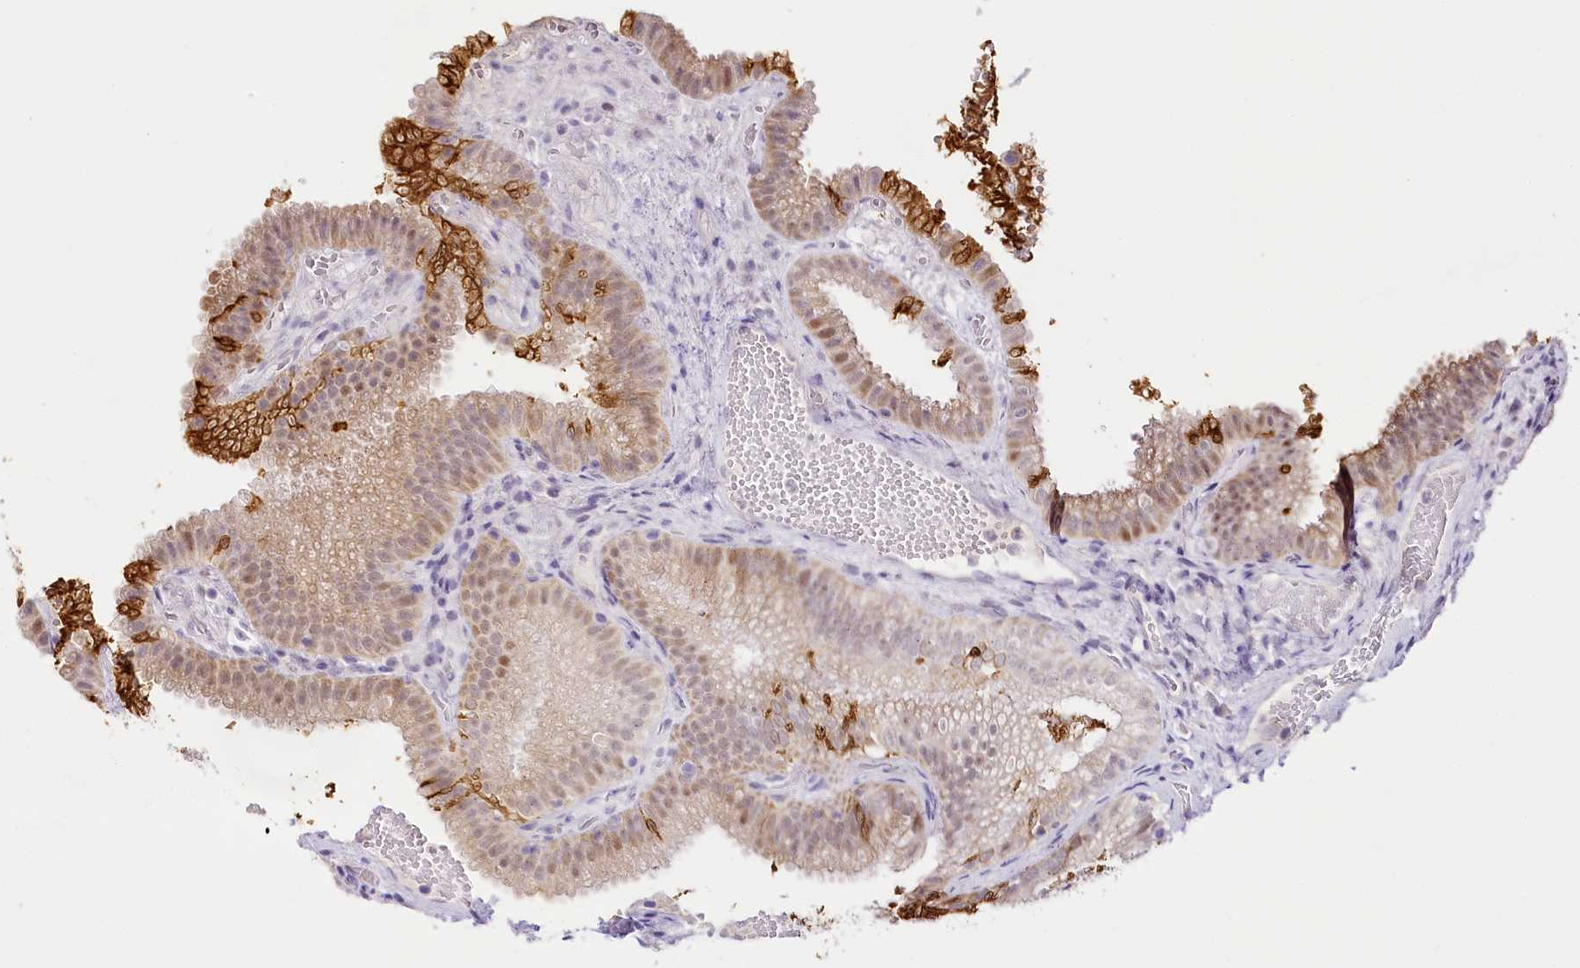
{"staining": {"intensity": "weak", "quantity": ">75%", "location": "cytoplasmic/membranous,nuclear"}, "tissue": "gallbladder", "cell_type": "Glandular cells", "image_type": "normal", "snomed": [{"axis": "morphology", "description": "Normal tissue, NOS"}, {"axis": "topography", "description": "Gallbladder"}], "caption": "A brown stain shows weak cytoplasmic/membranous,nuclear staining of a protein in glandular cells of benign gallbladder. The staining is performed using DAB (3,3'-diaminobenzidine) brown chromogen to label protein expression. The nuclei are counter-stained blue using hematoxylin.", "gene": "CCDC30", "patient": {"sex": "female", "age": 30}}